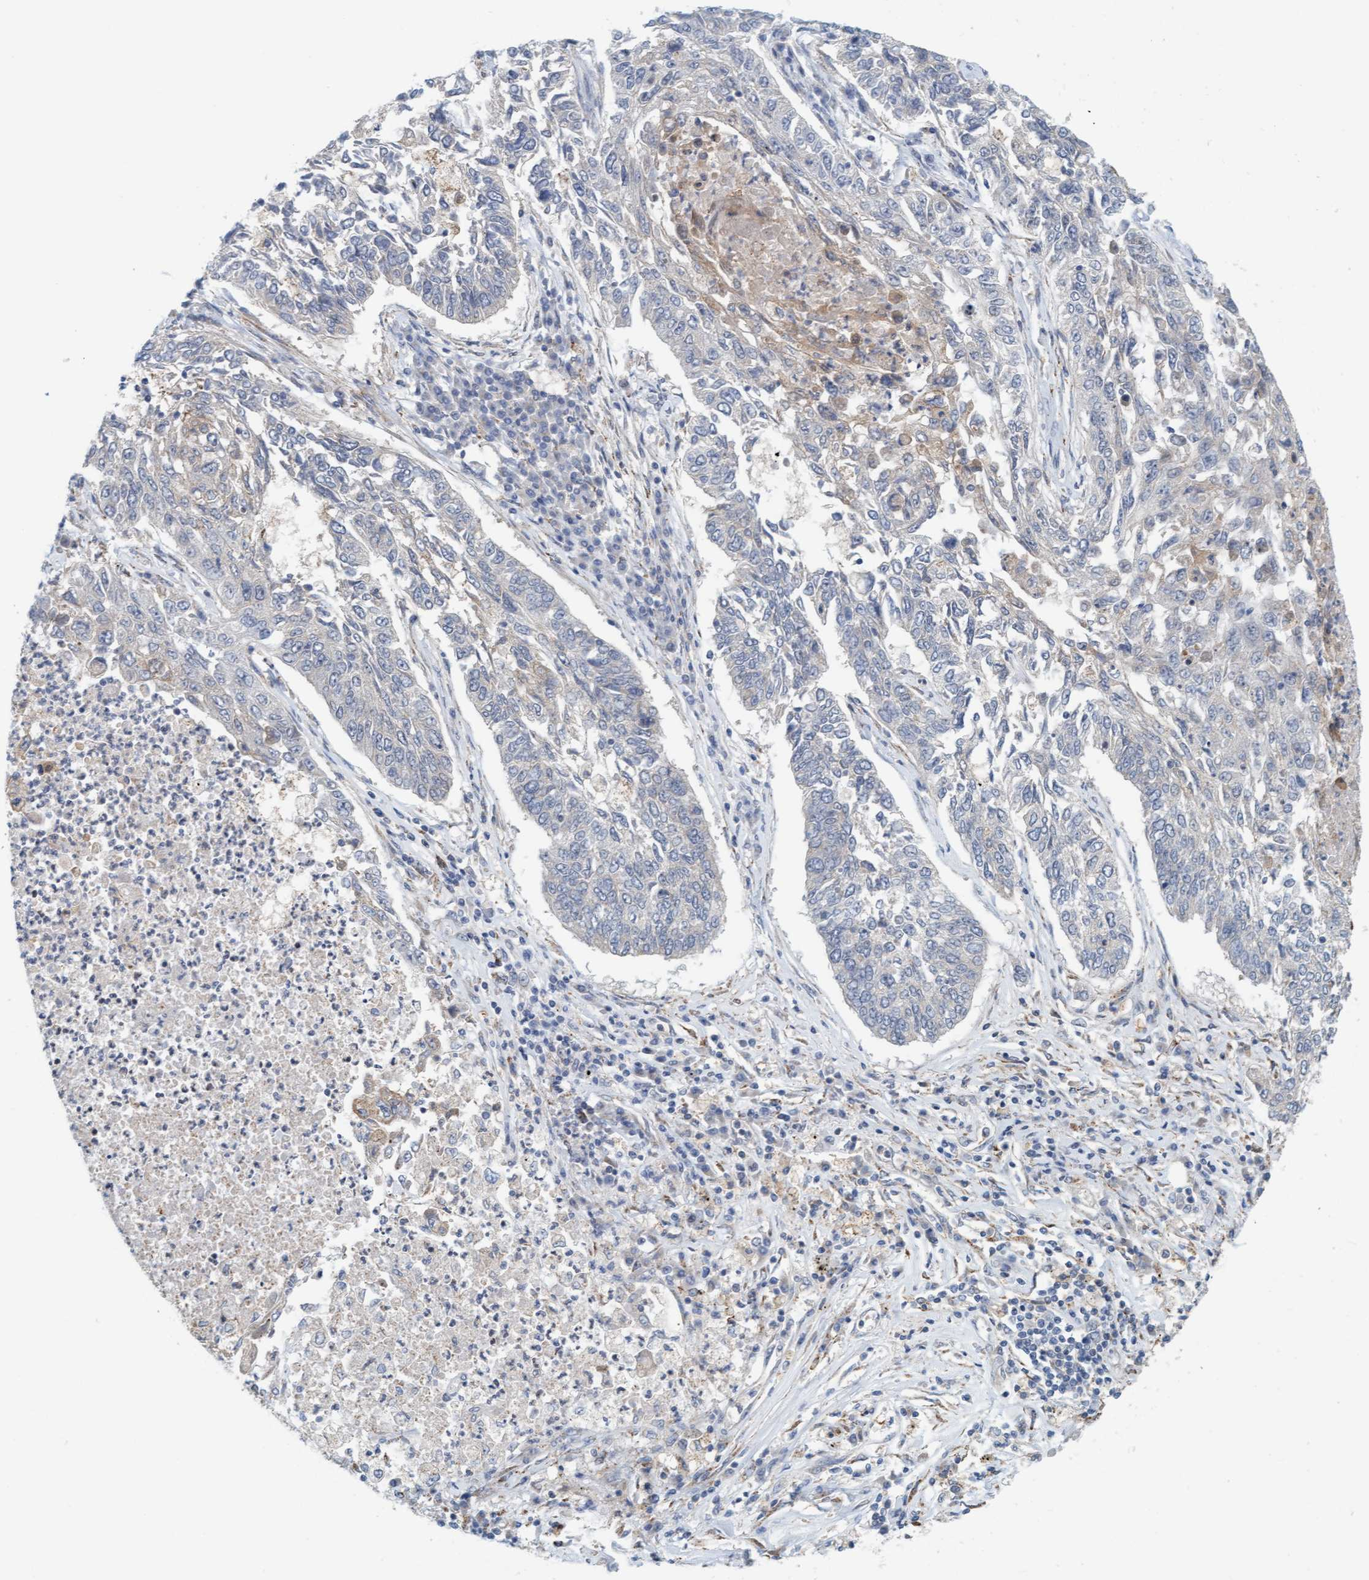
{"staining": {"intensity": "negative", "quantity": "none", "location": "none"}, "tissue": "lung cancer", "cell_type": "Tumor cells", "image_type": "cancer", "snomed": [{"axis": "morphology", "description": "Normal tissue, NOS"}, {"axis": "morphology", "description": "Squamous cell carcinoma, NOS"}, {"axis": "topography", "description": "Cartilage tissue"}, {"axis": "topography", "description": "Bronchus"}, {"axis": "topography", "description": "Lung"}], "caption": "Immunohistochemical staining of lung cancer shows no significant staining in tumor cells. (DAB (3,3'-diaminobenzidine) IHC, high magnification).", "gene": "UBAP1", "patient": {"sex": "female", "age": 49}}